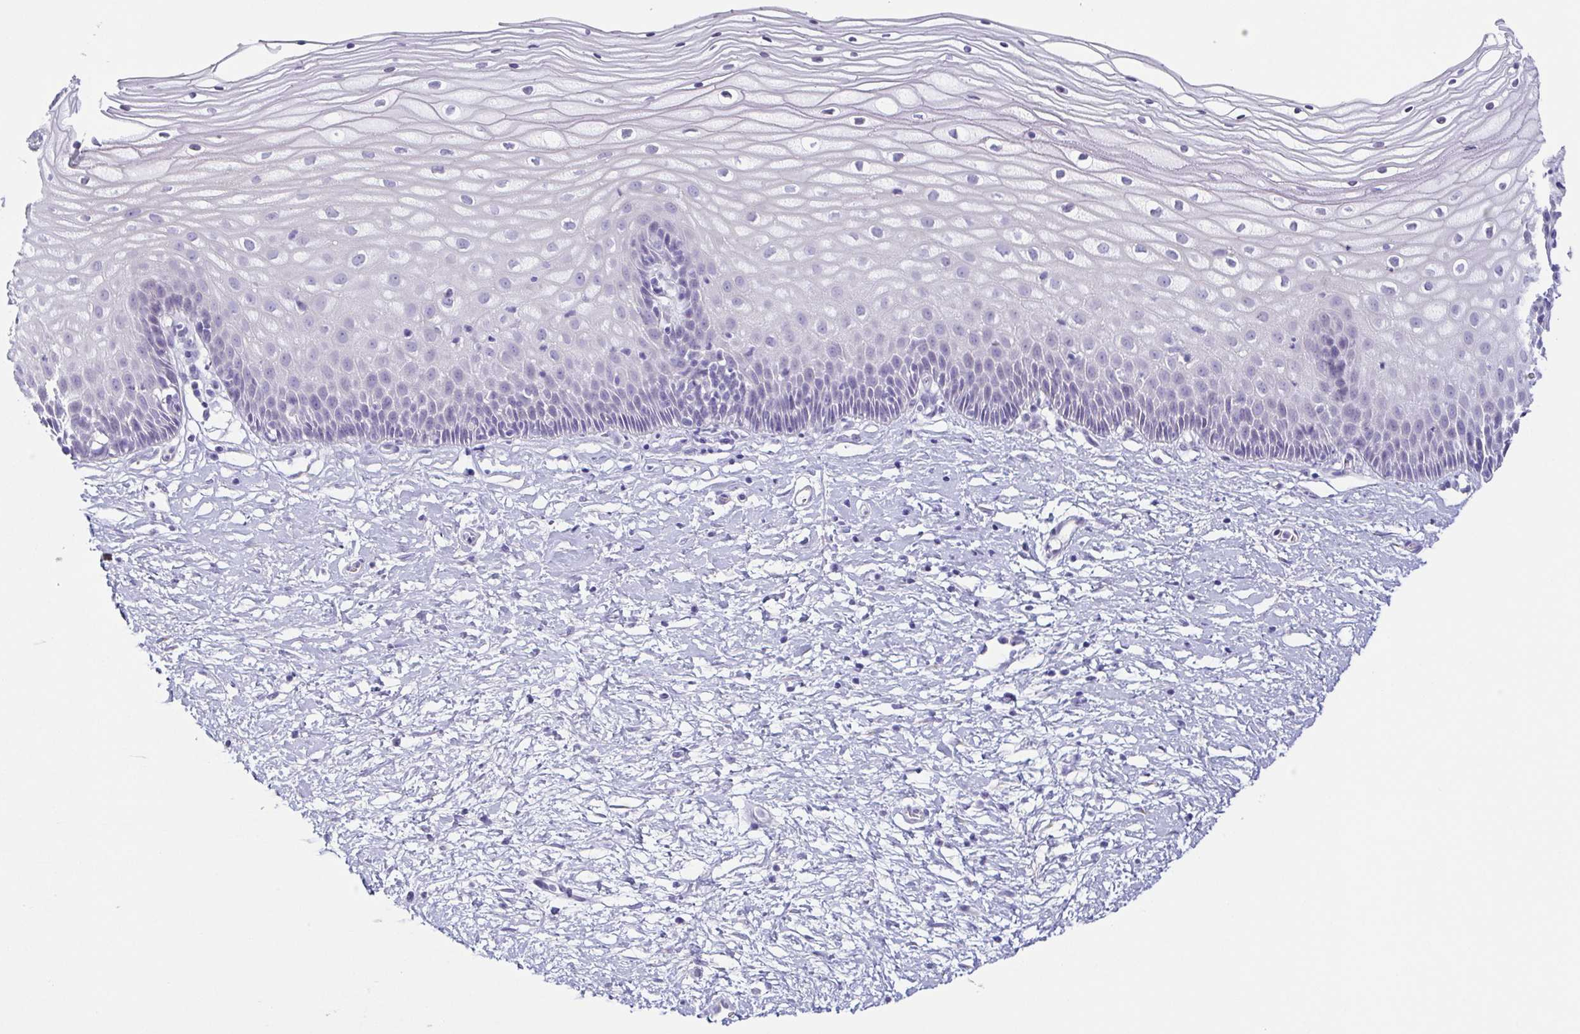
{"staining": {"intensity": "moderate", "quantity": "25%-75%", "location": "cytoplasmic/membranous"}, "tissue": "cervix", "cell_type": "Glandular cells", "image_type": "normal", "snomed": [{"axis": "morphology", "description": "Normal tissue, NOS"}, {"axis": "topography", "description": "Cervix"}], "caption": "Immunohistochemical staining of normal cervix exhibits medium levels of moderate cytoplasmic/membranous expression in approximately 25%-75% of glandular cells. (IHC, brightfield microscopy, high magnification).", "gene": "LDLRAD1", "patient": {"sex": "female", "age": 36}}